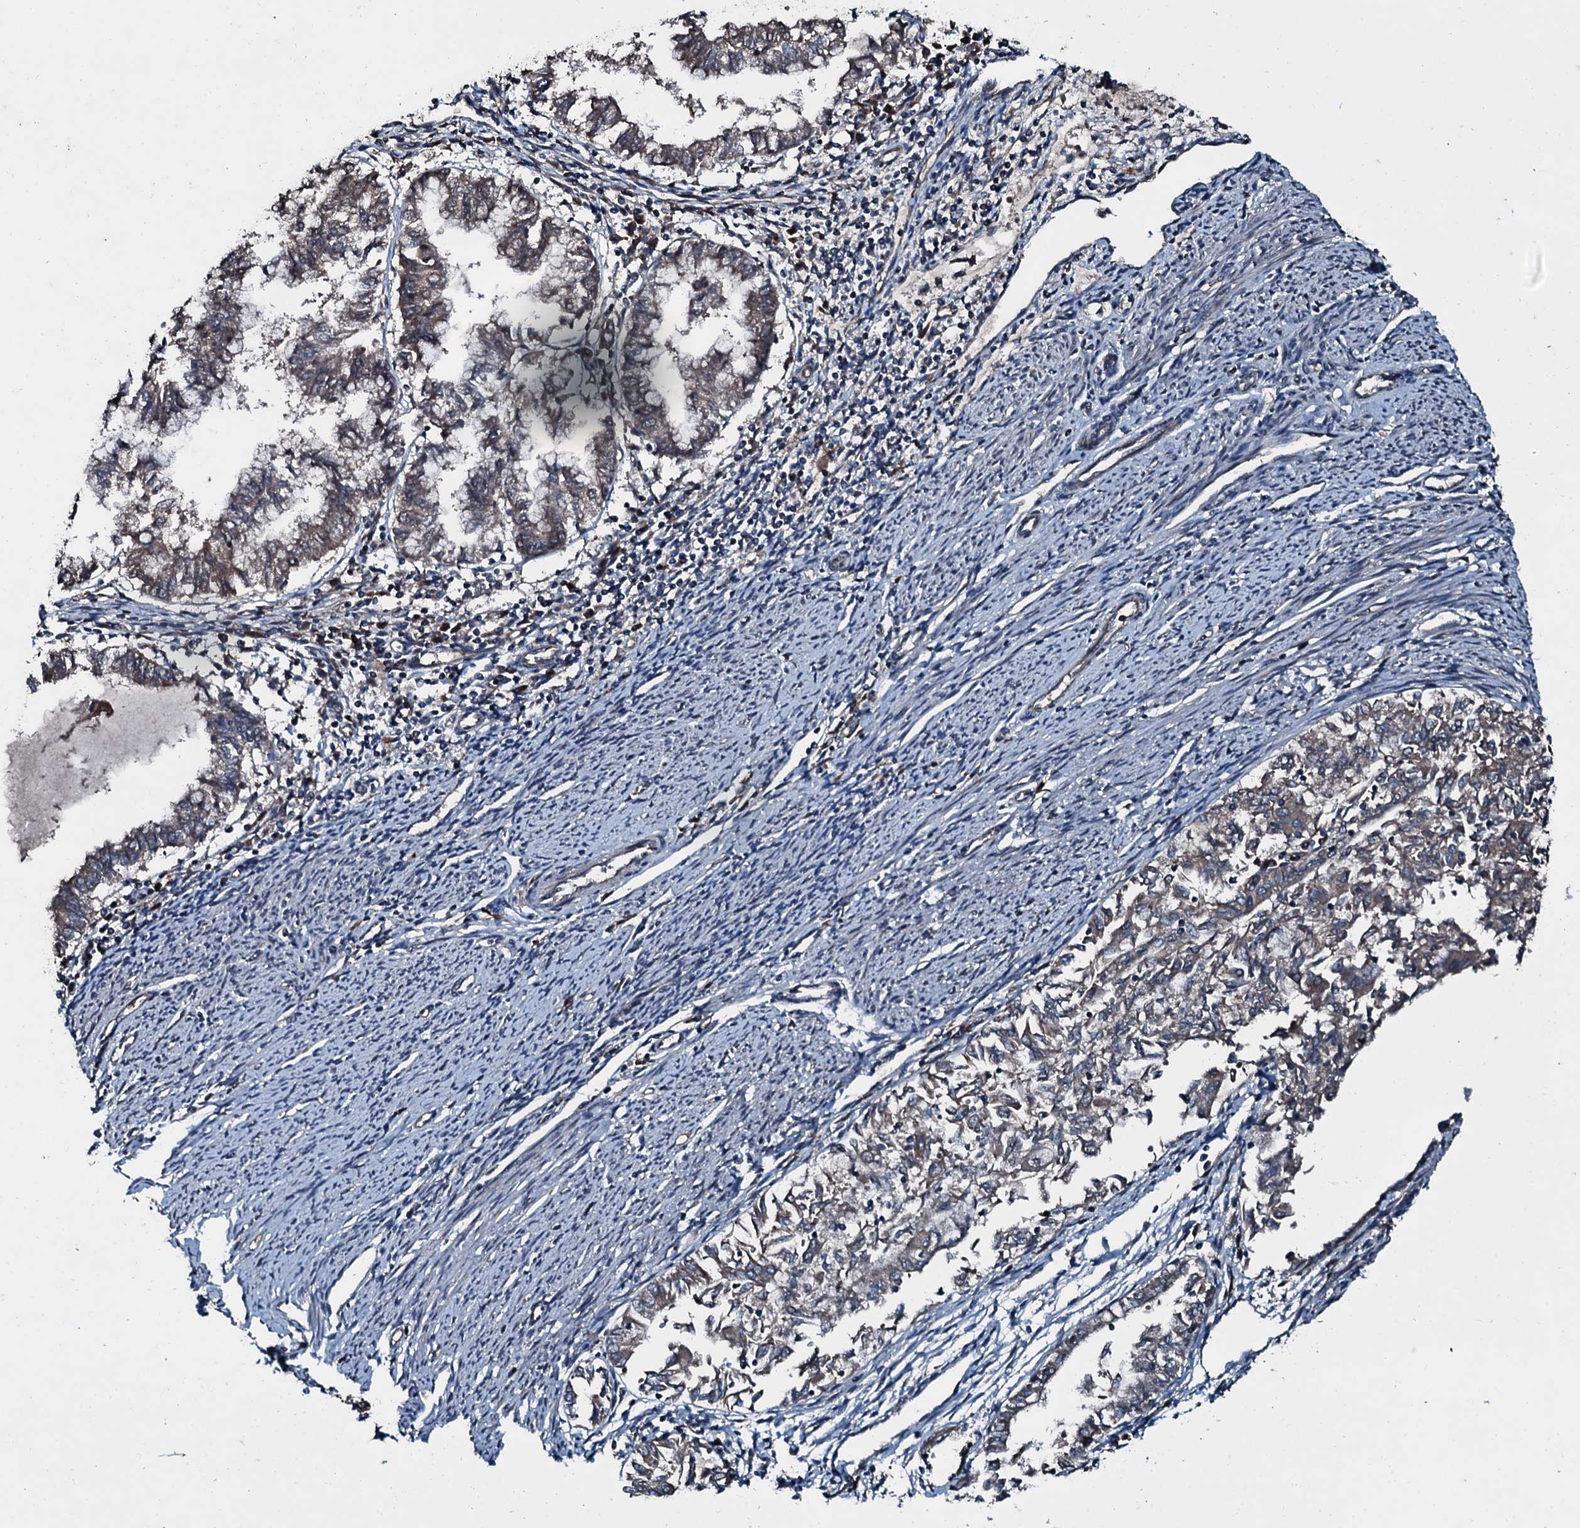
{"staining": {"intensity": "weak", "quantity": ">75%", "location": "cytoplasmic/membranous"}, "tissue": "endometrial cancer", "cell_type": "Tumor cells", "image_type": "cancer", "snomed": [{"axis": "morphology", "description": "Adenocarcinoma, NOS"}, {"axis": "topography", "description": "Endometrium"}], "caption": "Endometrial adenocarcinoma was stained to show a protein in brown. There is low levels of weak cytoplasmic/membranous positivity in about >75% of tumor cells. The staining was performed using DAB (3,3'-diaminobenzidine) to visualize the protein expression in brown, while the nuclei were stained in blue with hematoxylin (Magnification: 20x).", "gene": "AARS1", "patient": {"sex": "female", "age": 79}}